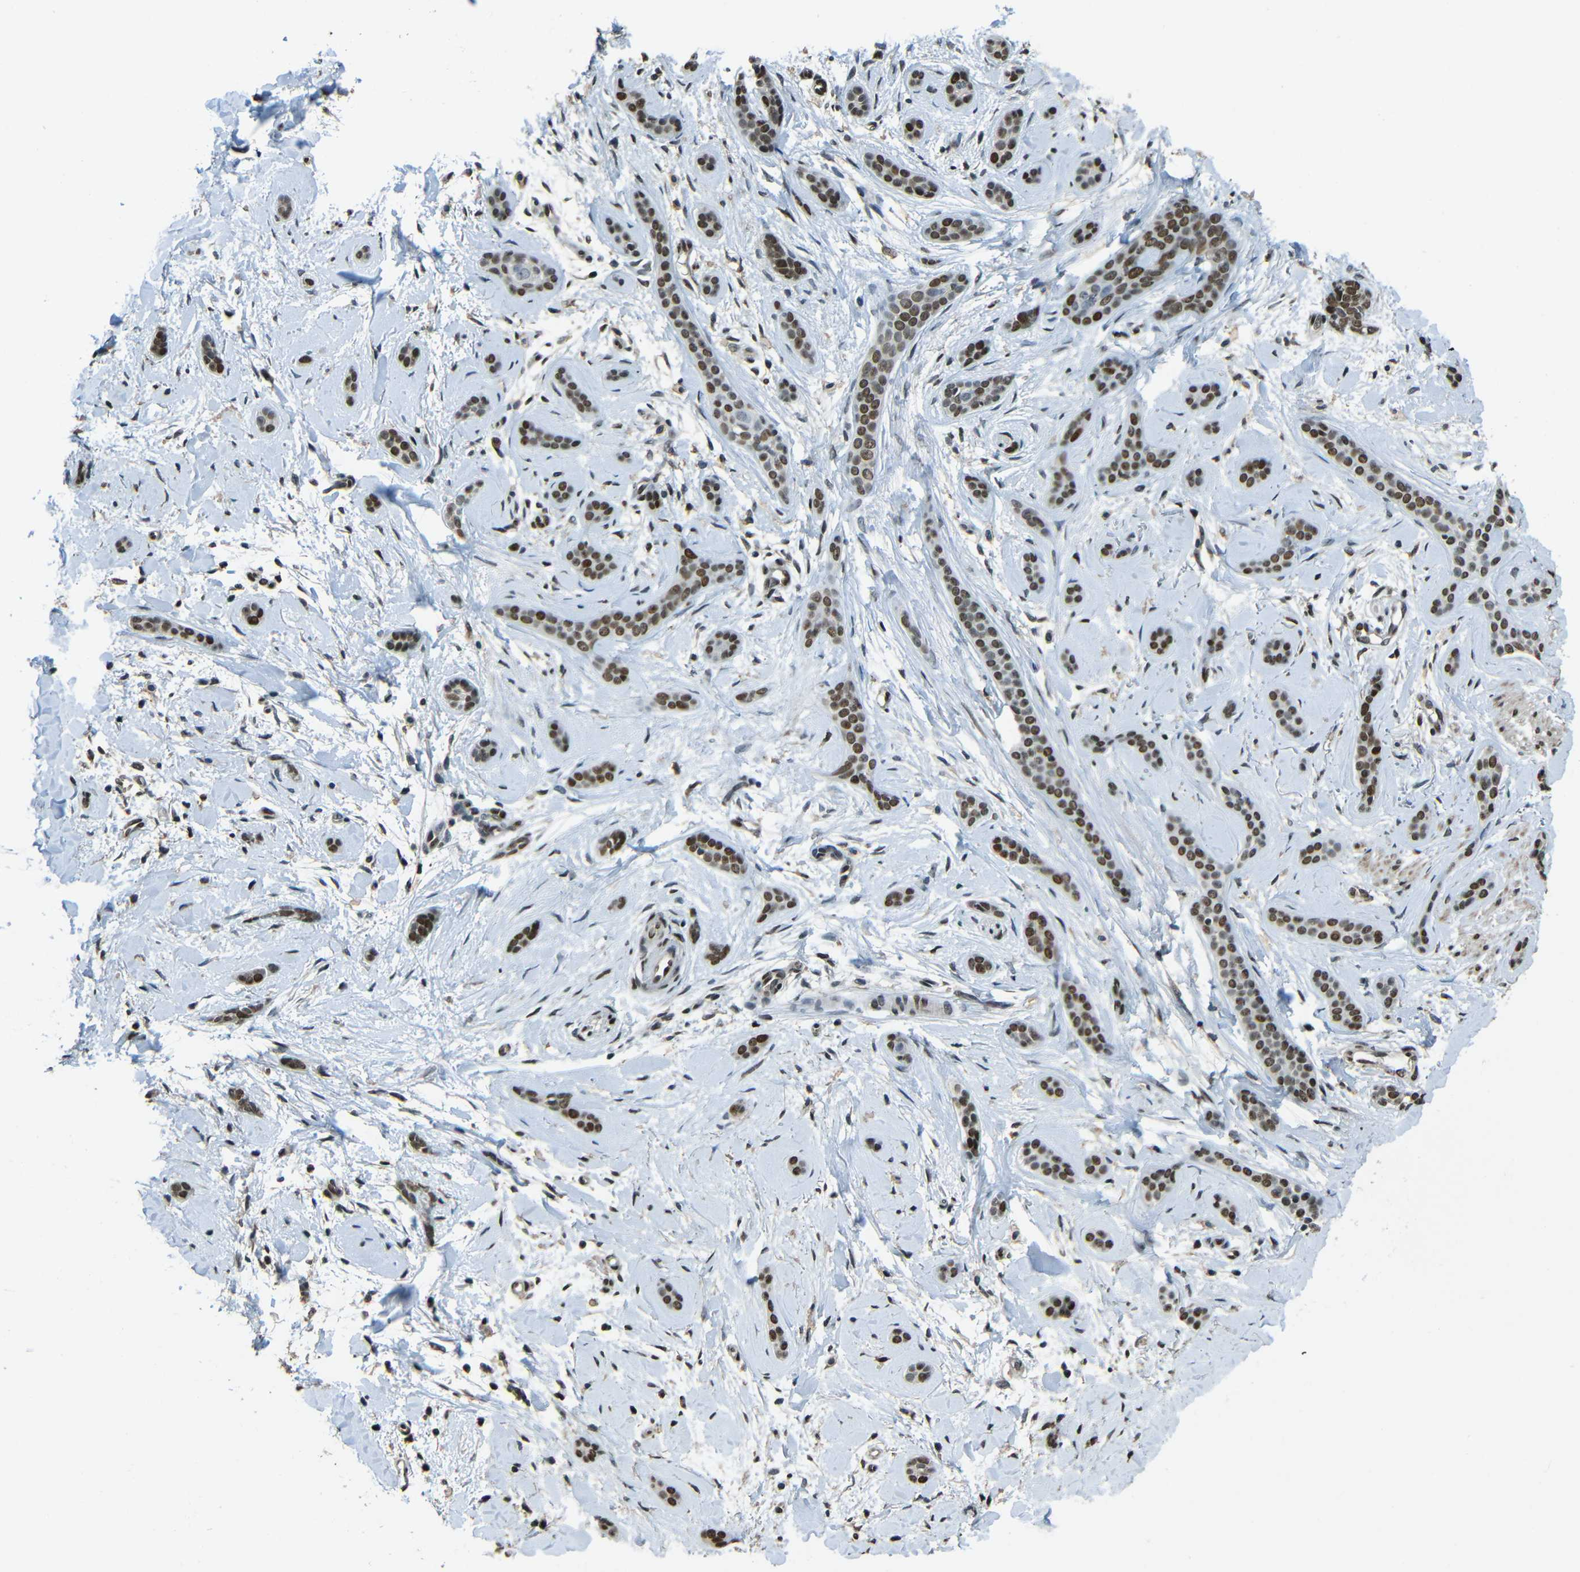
{"staining": {"intensity": "moderate", "quantity": "25%-75%", "location": "nuclear"}, "tissue": "skin cancer", "cell_type": "Tumor cells", "image_type": "cancer", "snomed": [{"axis": "morphology", "description": "Basal cell carcinoma"}, {"axis": "morphology", "description": "Adnexal tumor, benign"}, {"axis": "topography", "description": "Skin"}], "caption": "The micrograph exhibits staining of benign adnexal tumor (skin), revealing moderate nuclear protein staining (brown color) within tumor cells.", "gene": "PSIP1", "patient": {"sex": "female", "age": 42}}